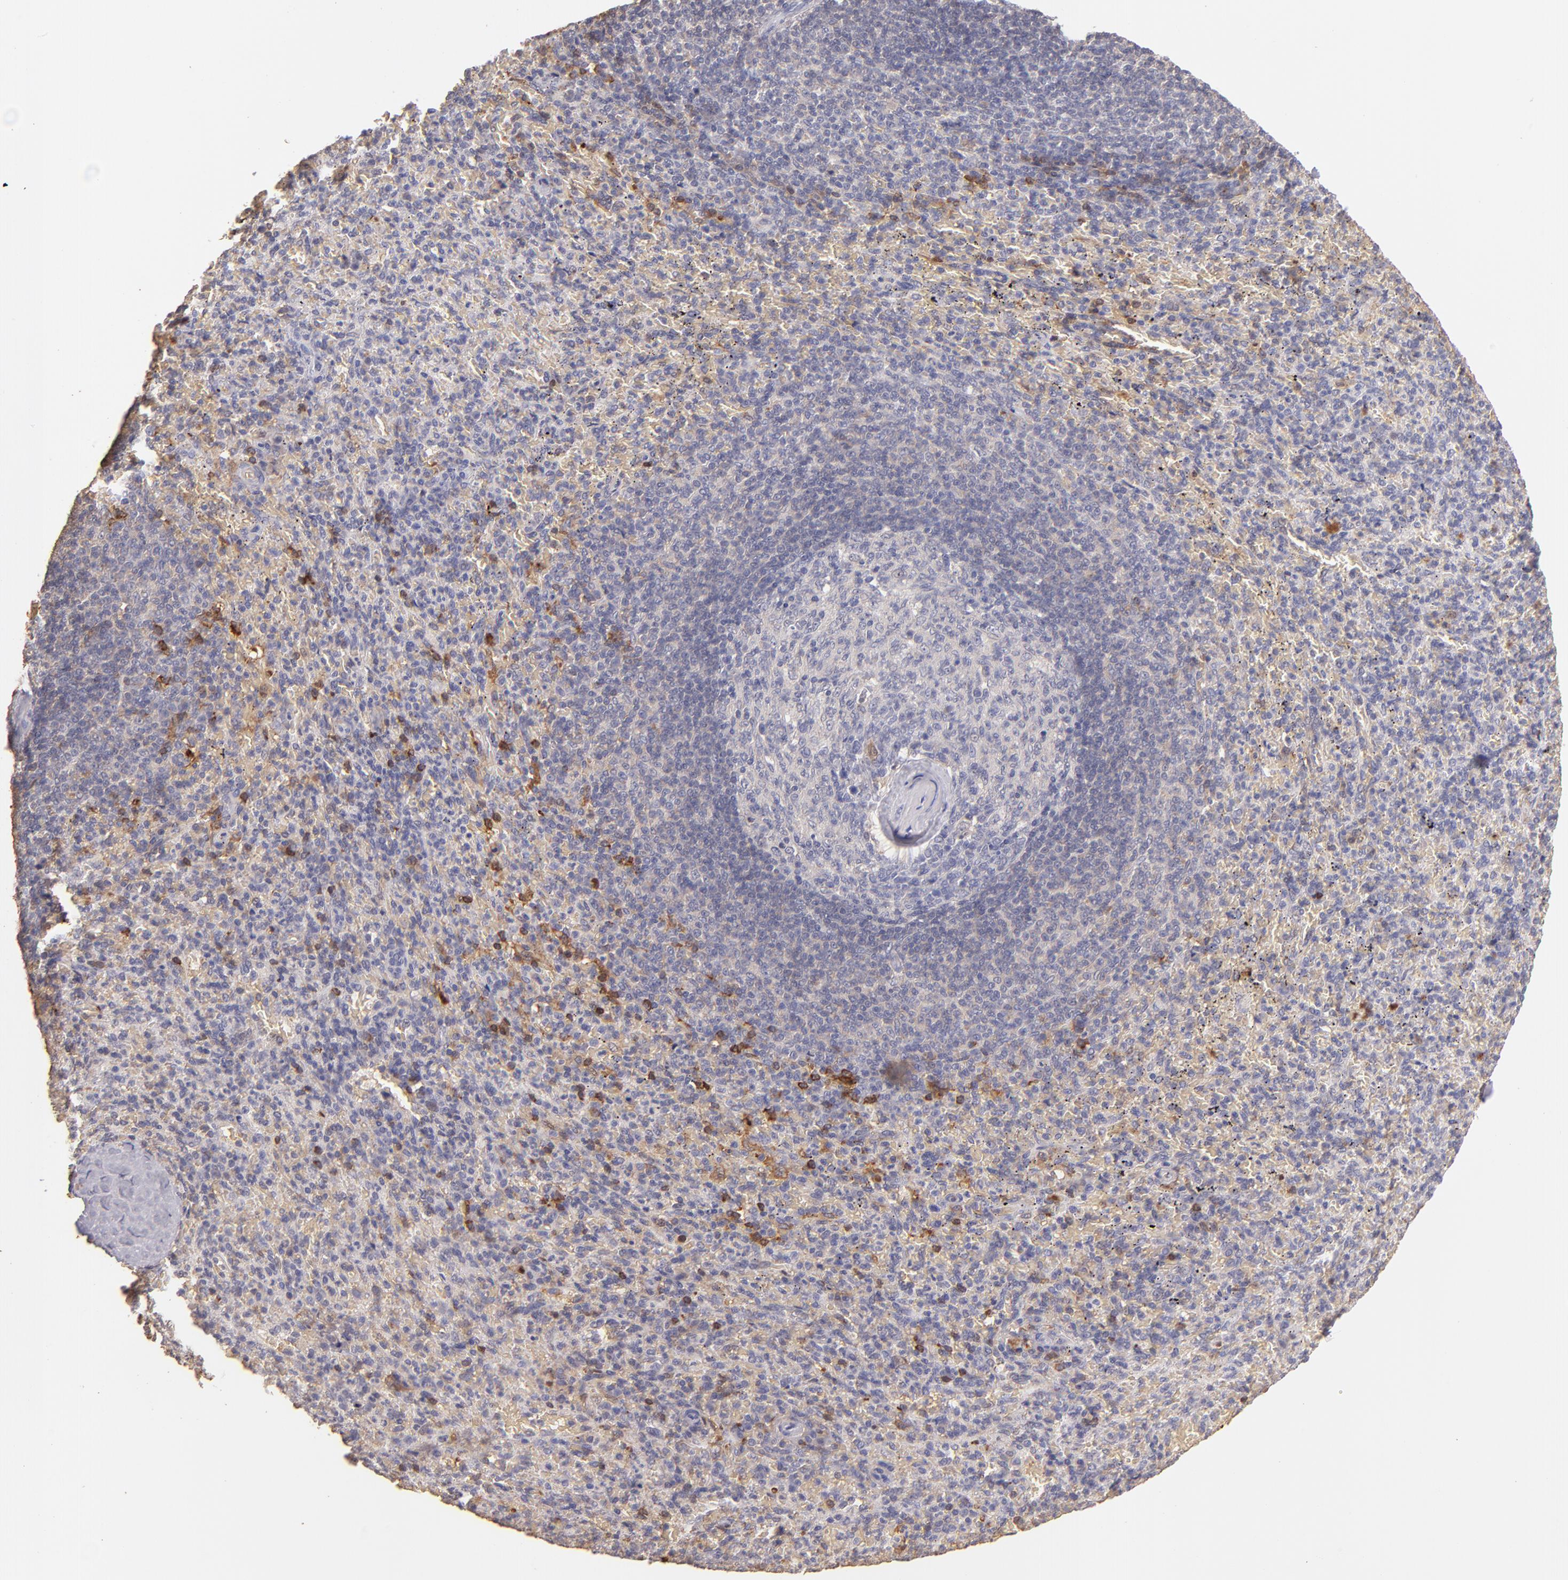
{"staining": {"intensity": "moderate", "quantity": ">75%", "location": "cytoplasmic/membranous"}, "tissue": "spleen", "cell_type": "Cells in red pulp", "image_type": "normal", "snomed": [{"axis": "morphology", "description": "Normal tissue, NOS"}, {"axis": "topography", "description": "Spleen"}], "caption": "Moderate cytoplasmic/membranous staining is appreciated in about >75% of cells in red pulp in benign spleen. Using DAB (3,3'-diaminobenzidine) (brown) and hematoxylin (blue) stains, captured at high magnification using brightfield microscopy.", "gene": "SERPINC1", "patient": {"sex": "female", "age": 43}}